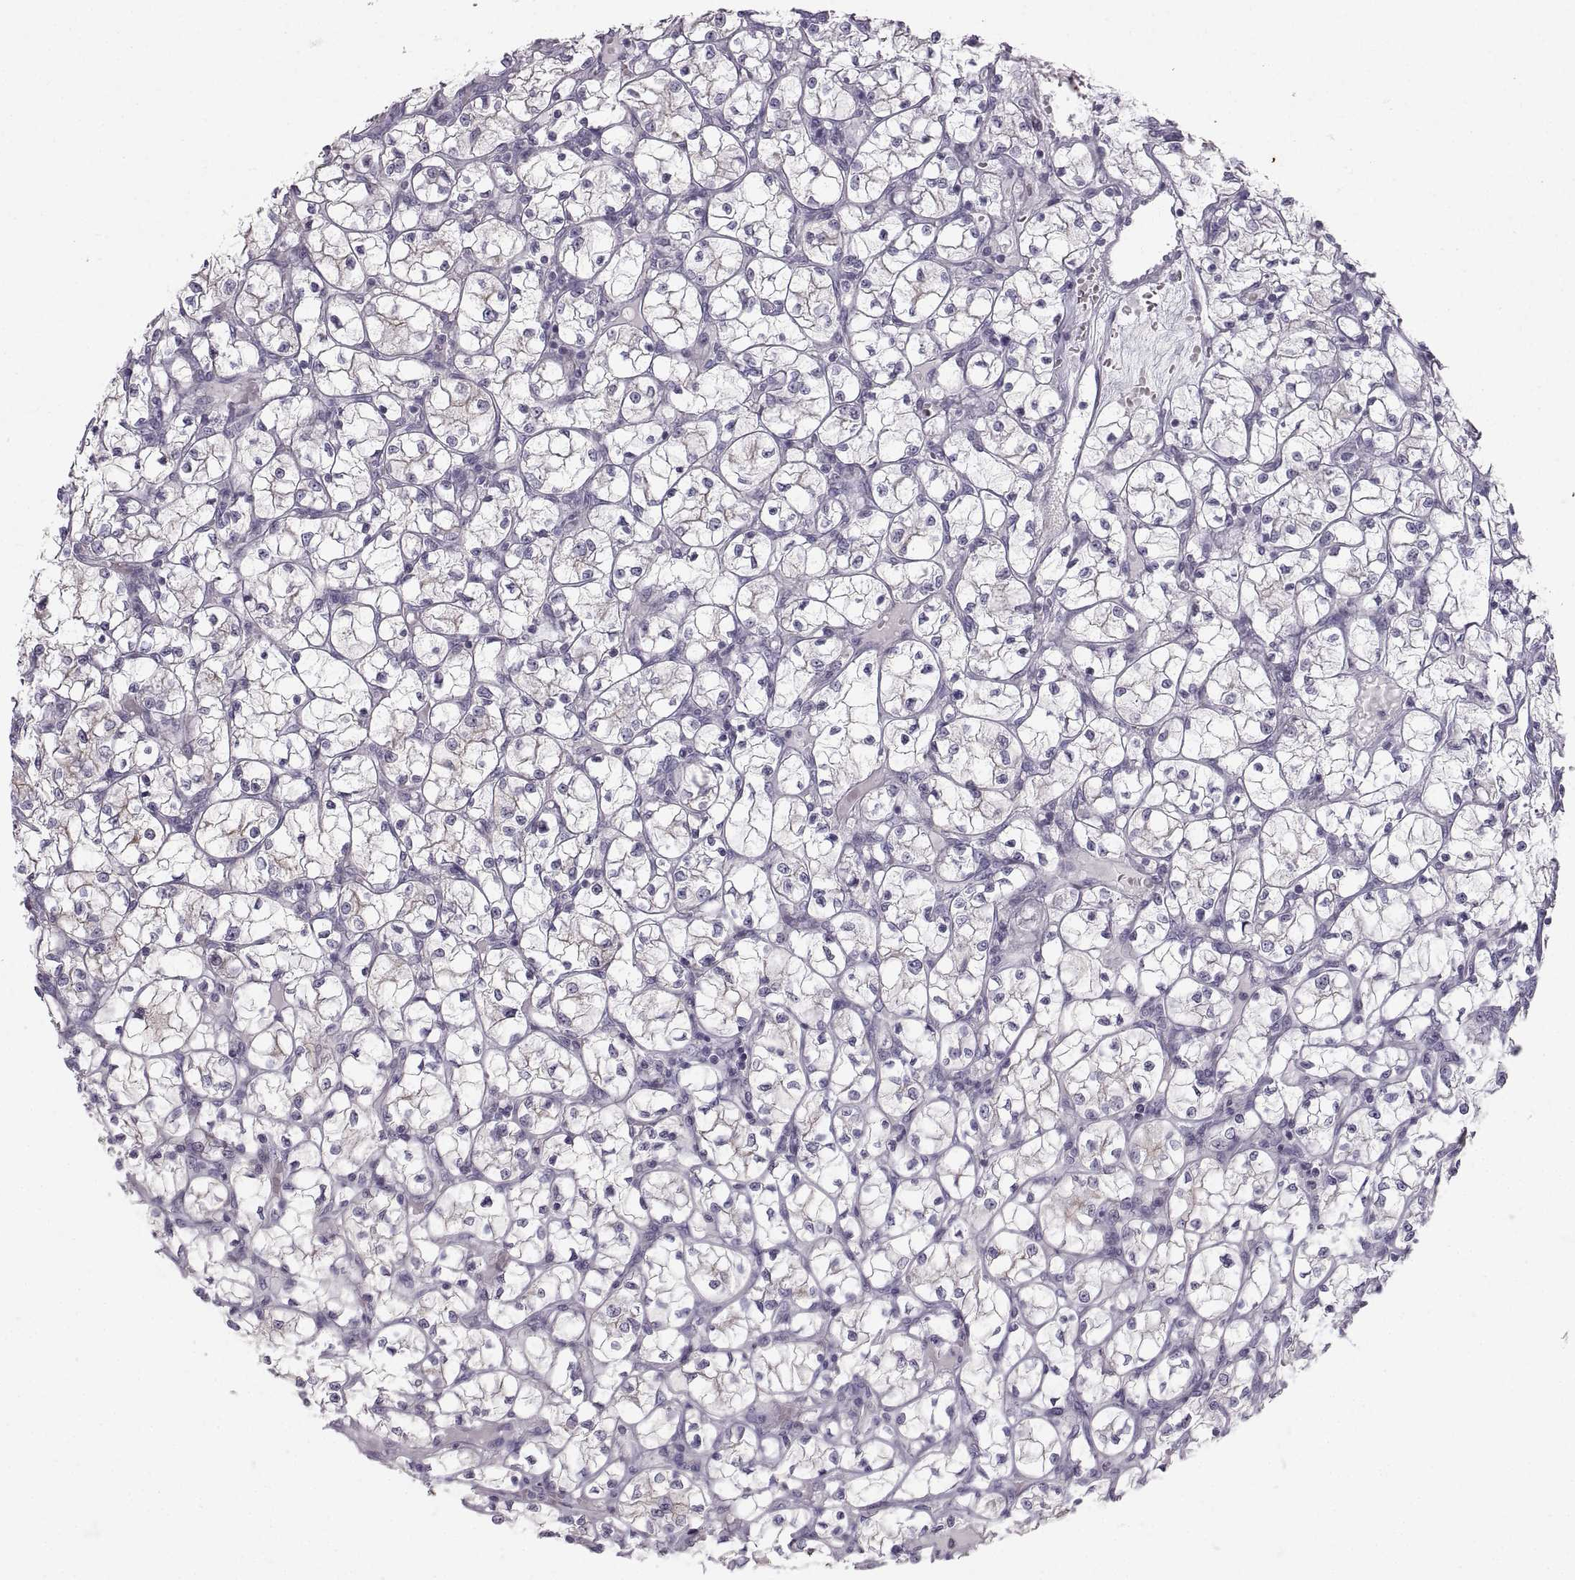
{"staining": {"intensity": "negative", "quantity": "none", "location": "none"}, "tissue": "renal cancer", "cell_type": "Tumor cells", "image_type": "cancer", "snomed": [{"axis": "morphology", "description": "Adenocarcinoma, NOS"}, {"axis": "topography", "description": "Kidney"}], "caption": "Immunohistochemistry photomicrograph of human renal cancer (adenocarcinoma) stained for a protein (brown), which displays no positivity in tumor cells.", "gene": "ZNF185", "patient": {"sex": "female", "age": 64}}